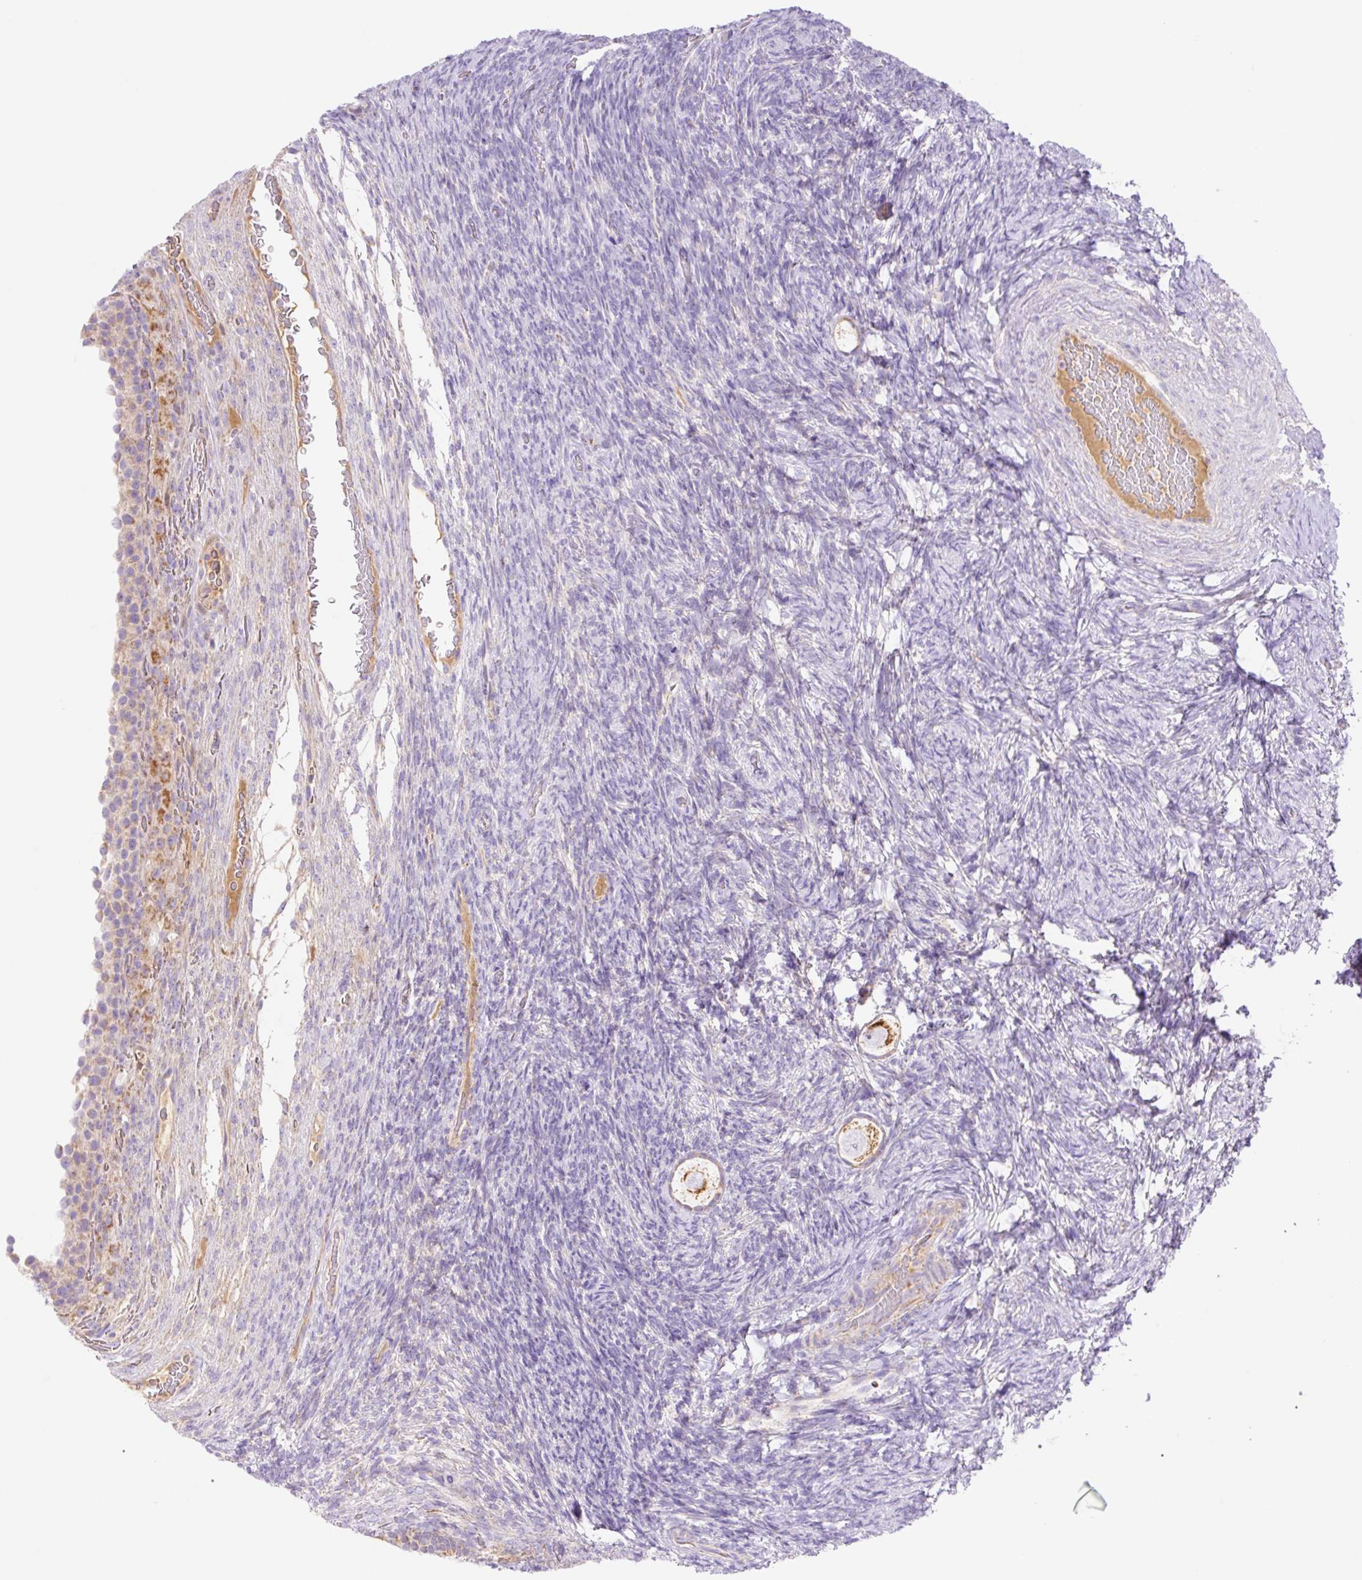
{"staining": {"intensity": "strong", "quantity": "25%-75%", "location": "cytoplasmic/membranous"}, "tissue": "ovary", "cell_type": "Follicle cells", "image_type": "normal", "snomed": [{"axis": "morphology", "description": "Normal tissue, NOS"}, {"axis": "topography", "description": "Ovary"}], "caption": "Normal ovary was stained to show a protein in brown. There is high levels of strong cytoplasmic/membranous expression in about 25%-75% of follicle cells.", "gene": "ETNK2", "patient": {"sex": "female", "age": 34}}